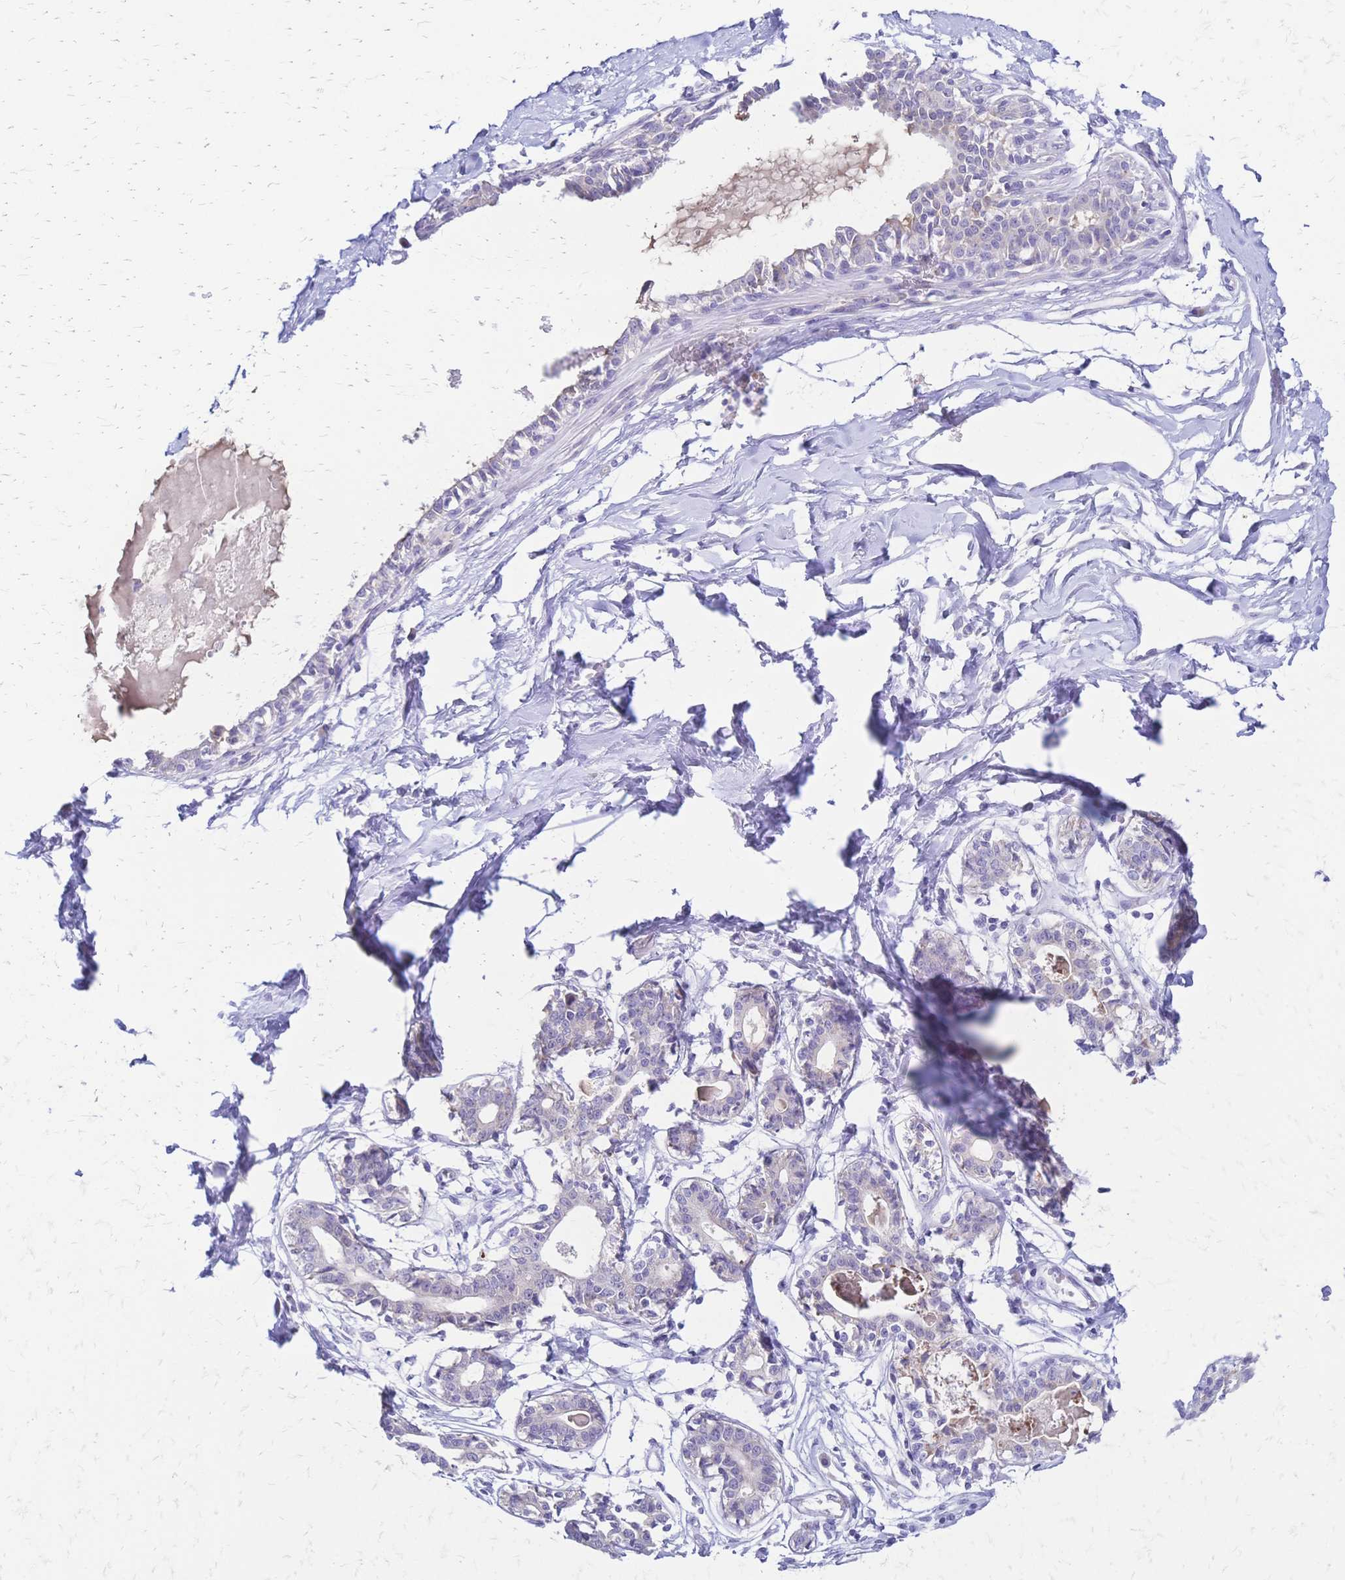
{"staining": {"intensity": "negative", "quantity": "none", "location": "none"}, "tissue": "breast", "cell_type": "Adipocytes", "image_type": "normal", "snomed": [{"axis": "morphology", "description": "Normal tissue, NOS"}, {"axis": "topography", "description": "Breast"}], "caption": "The photomicrograph demonstrates no staining of adipocytes in benign breast. Nuclei are stained in blue.", "gene": "GRB7", "patient": {"sex": "female", "age": 45}}